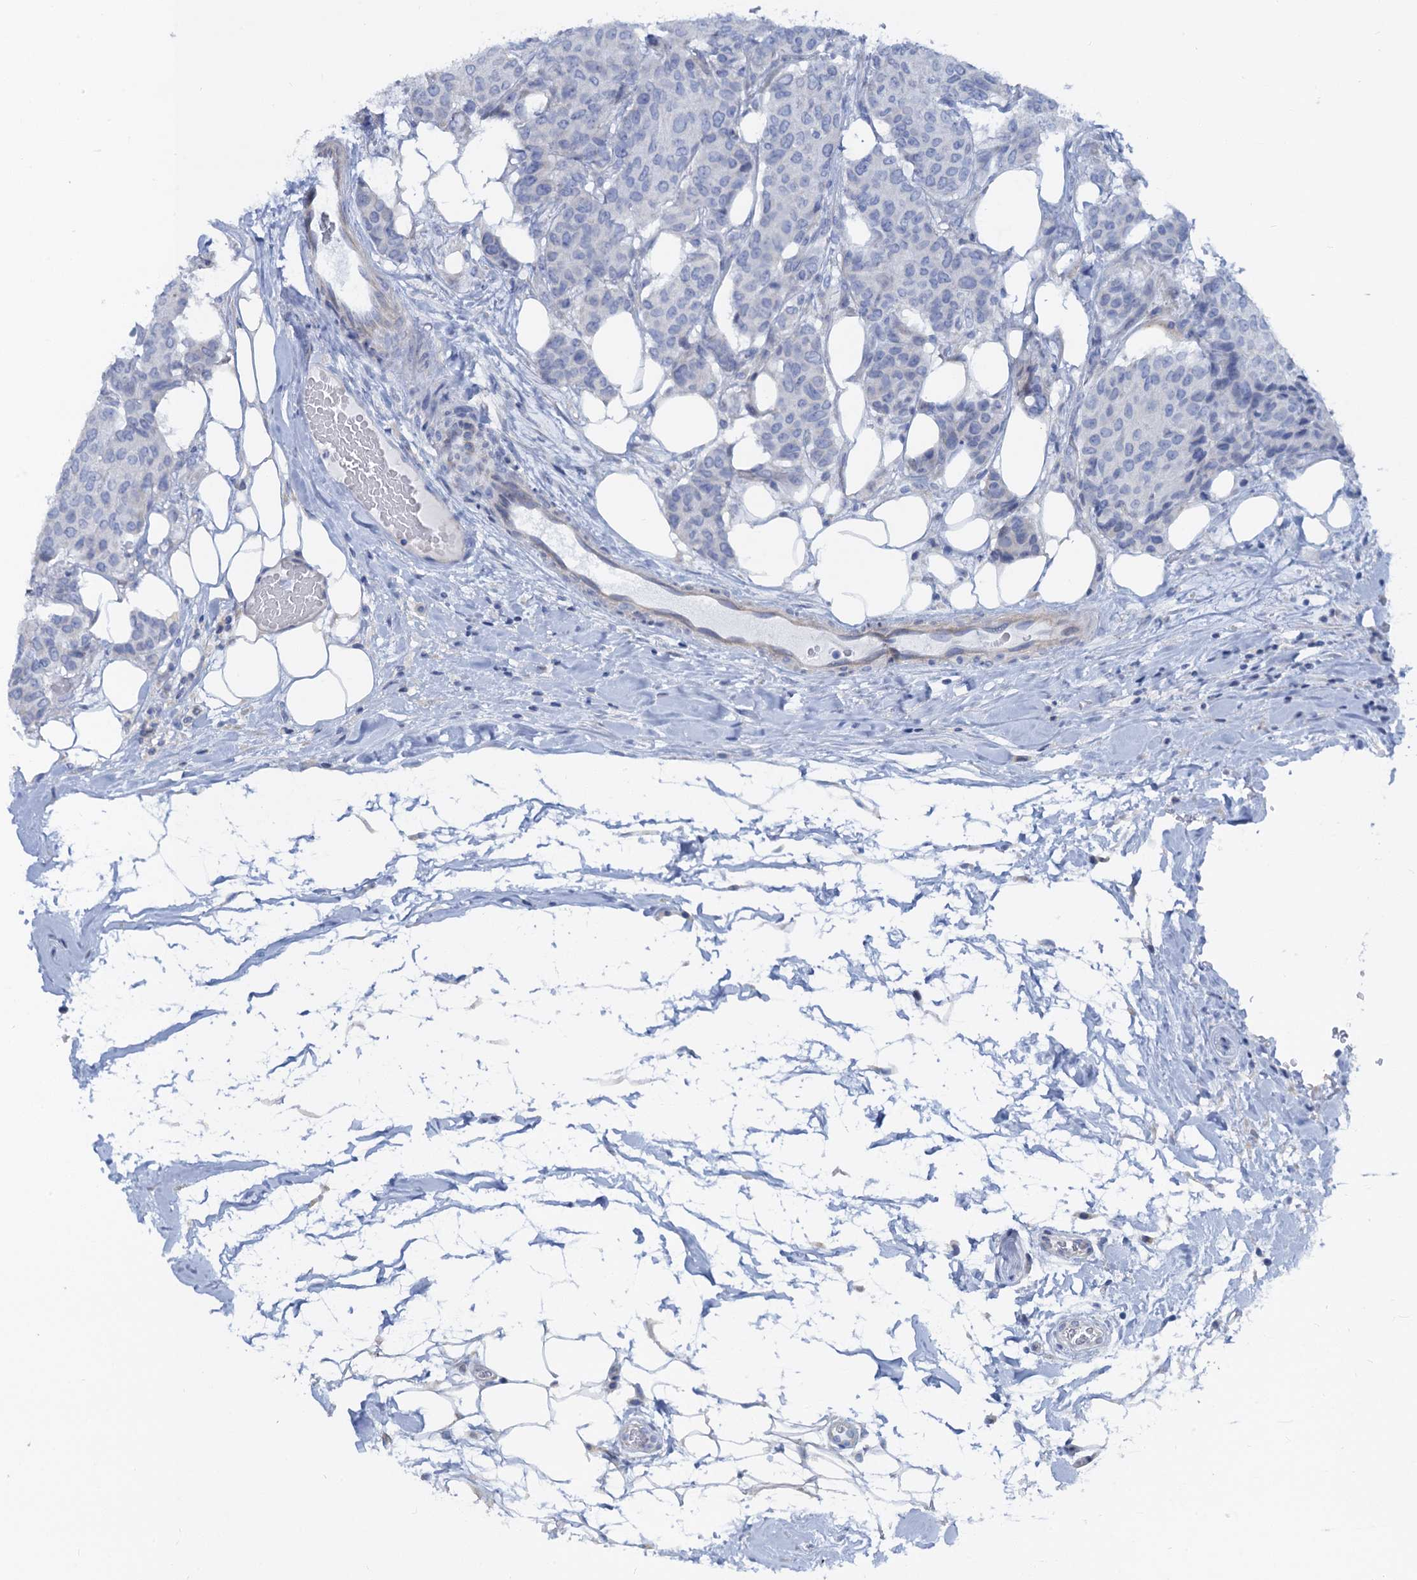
{"staining": {"intensity": "negative", "quantity": "none", "location": "none"}, "tissue": "breast cancer", "cell_type": "Tumor cells", "image_type": "cancer", "snomed": [{"axis": "morphology", "description": "Duct carcinoma"}, {"axis": "topography", "description": "Breast"}], "caption": "Immunohistochemistry image of neoplastic tissue: breast cancer (intraductal carcinoma) stained with DAB (3,3'-diaminobenzidine) shows no significant protein staining in tumor cells.", "gene": "RBP3", "patient": {"sex": "female", "age": 75}}